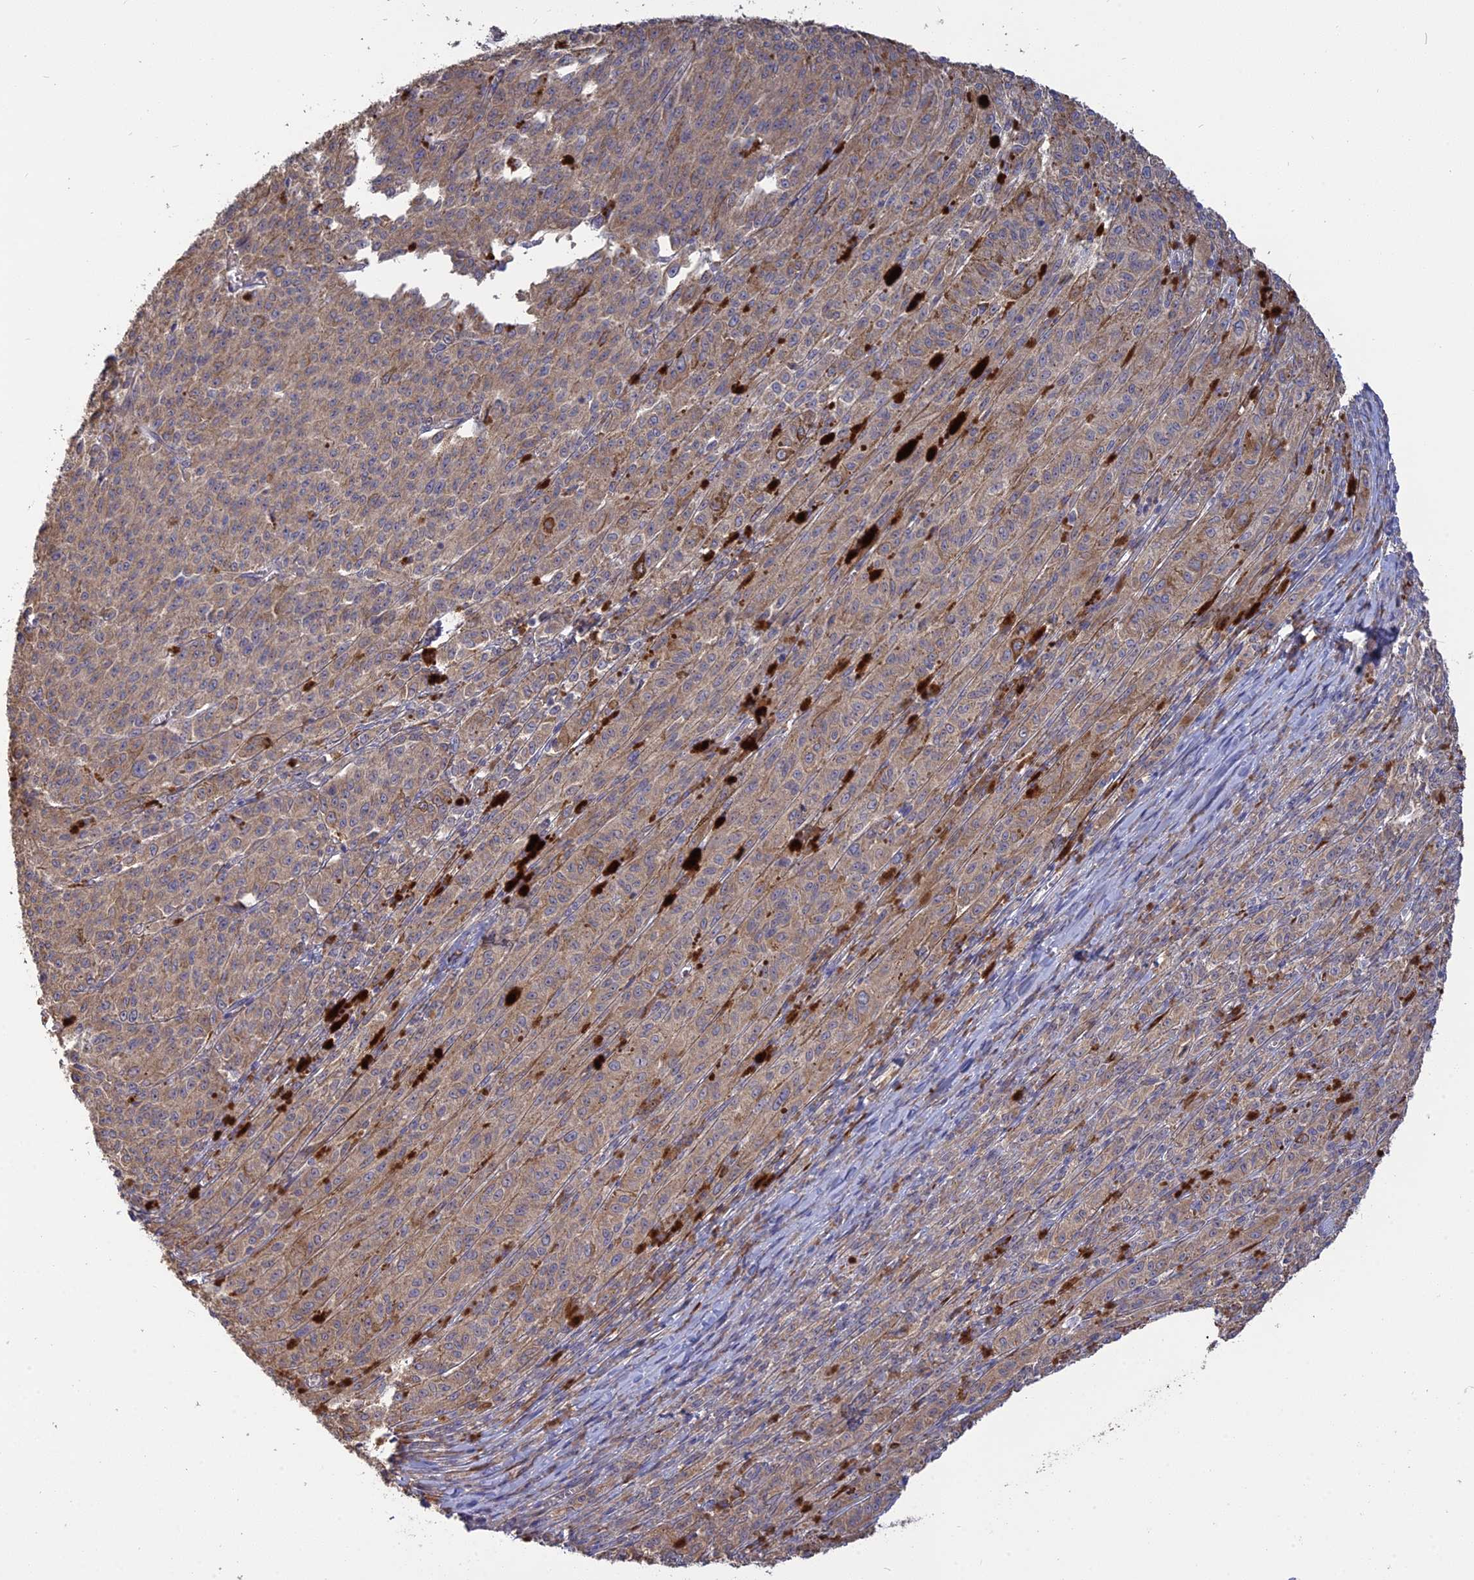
{"staining": {"intensity": "weak", "quantity": ">75%", "location": "cytoplasmic/membranous"}, "tissue": "melanoma", "cell_type": "Tumor cells", "image_type": "cancer", "snomed": [{"axis": "morphology", "description": "Malignant melanoma, NOS"}, {"axis": "topography", "description": "Skin"}], "caption": "Immunohistochemistry micrograph of neoplastic tissue: human malignant melanoma stained using immunohistochemistry (IHC) reveals low levels of weak protein expression localized specifically in the cytoplasmic/membranous of tumor cells, appearing as a cytoplasmic/membranous brown color.", "gene": "PPIC", "patient": {"sex": "female", "age": 52}}